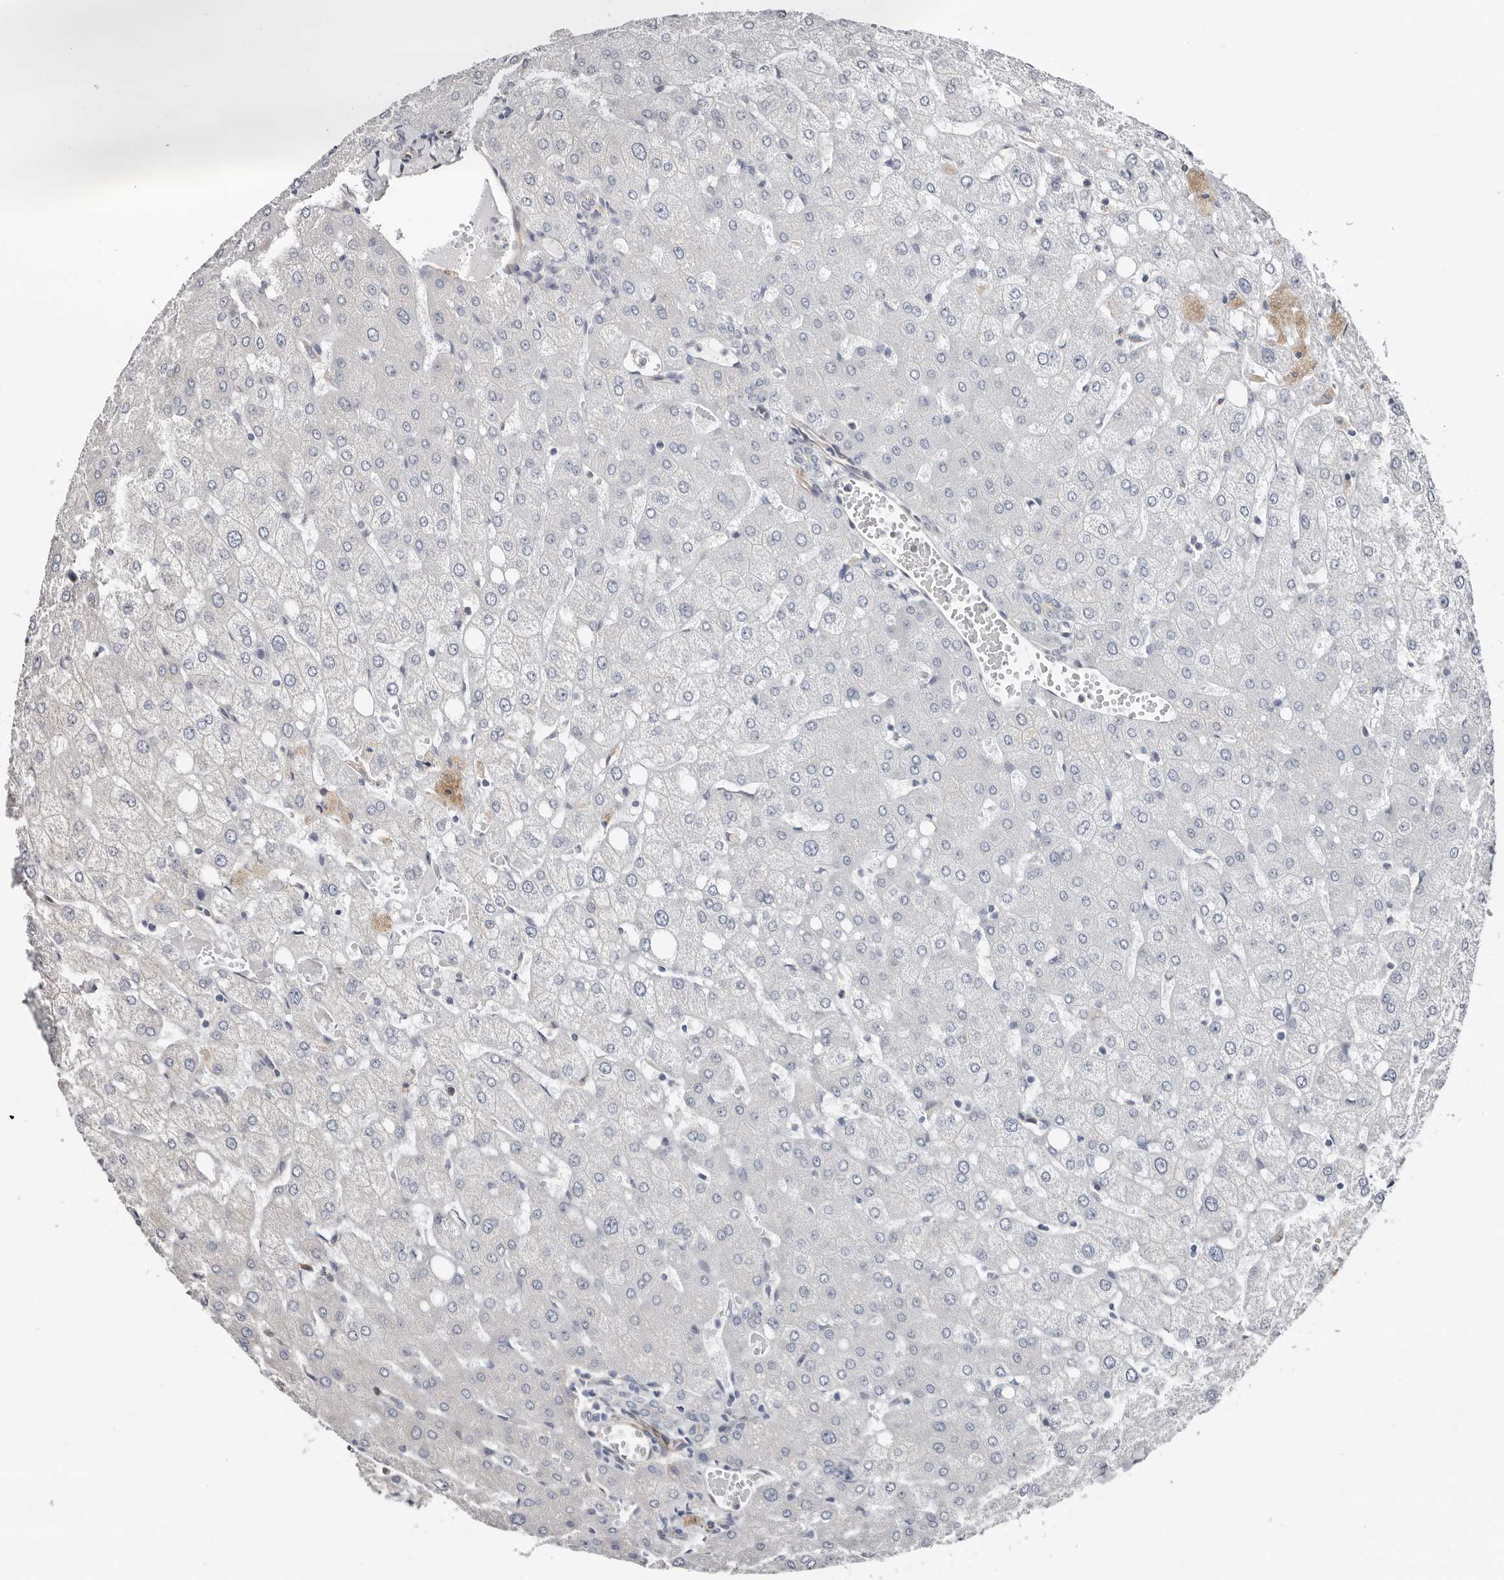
{"staining": {"intensity": "negative", "quantity": "none", "location": "none"}, "tissue": "liver", "cell_type": "Cholangiocytes", "image_type": "normal", "snomed": [{"axis": "morphology", "description": "Normal tissue, NOS"}, {"axis": "topography", "description": "Liver"}], "caption": "This image is of unremarkable liver stained with IHC to label a protein in brown with the nuclei are counter-stained blue. There is no staining in cholangiocytes. (Immunohistochemistry, brightfield microscopy, high magnification).", "gene": "ASRGL1", "patient": {"sex": "female", "age": 54}}